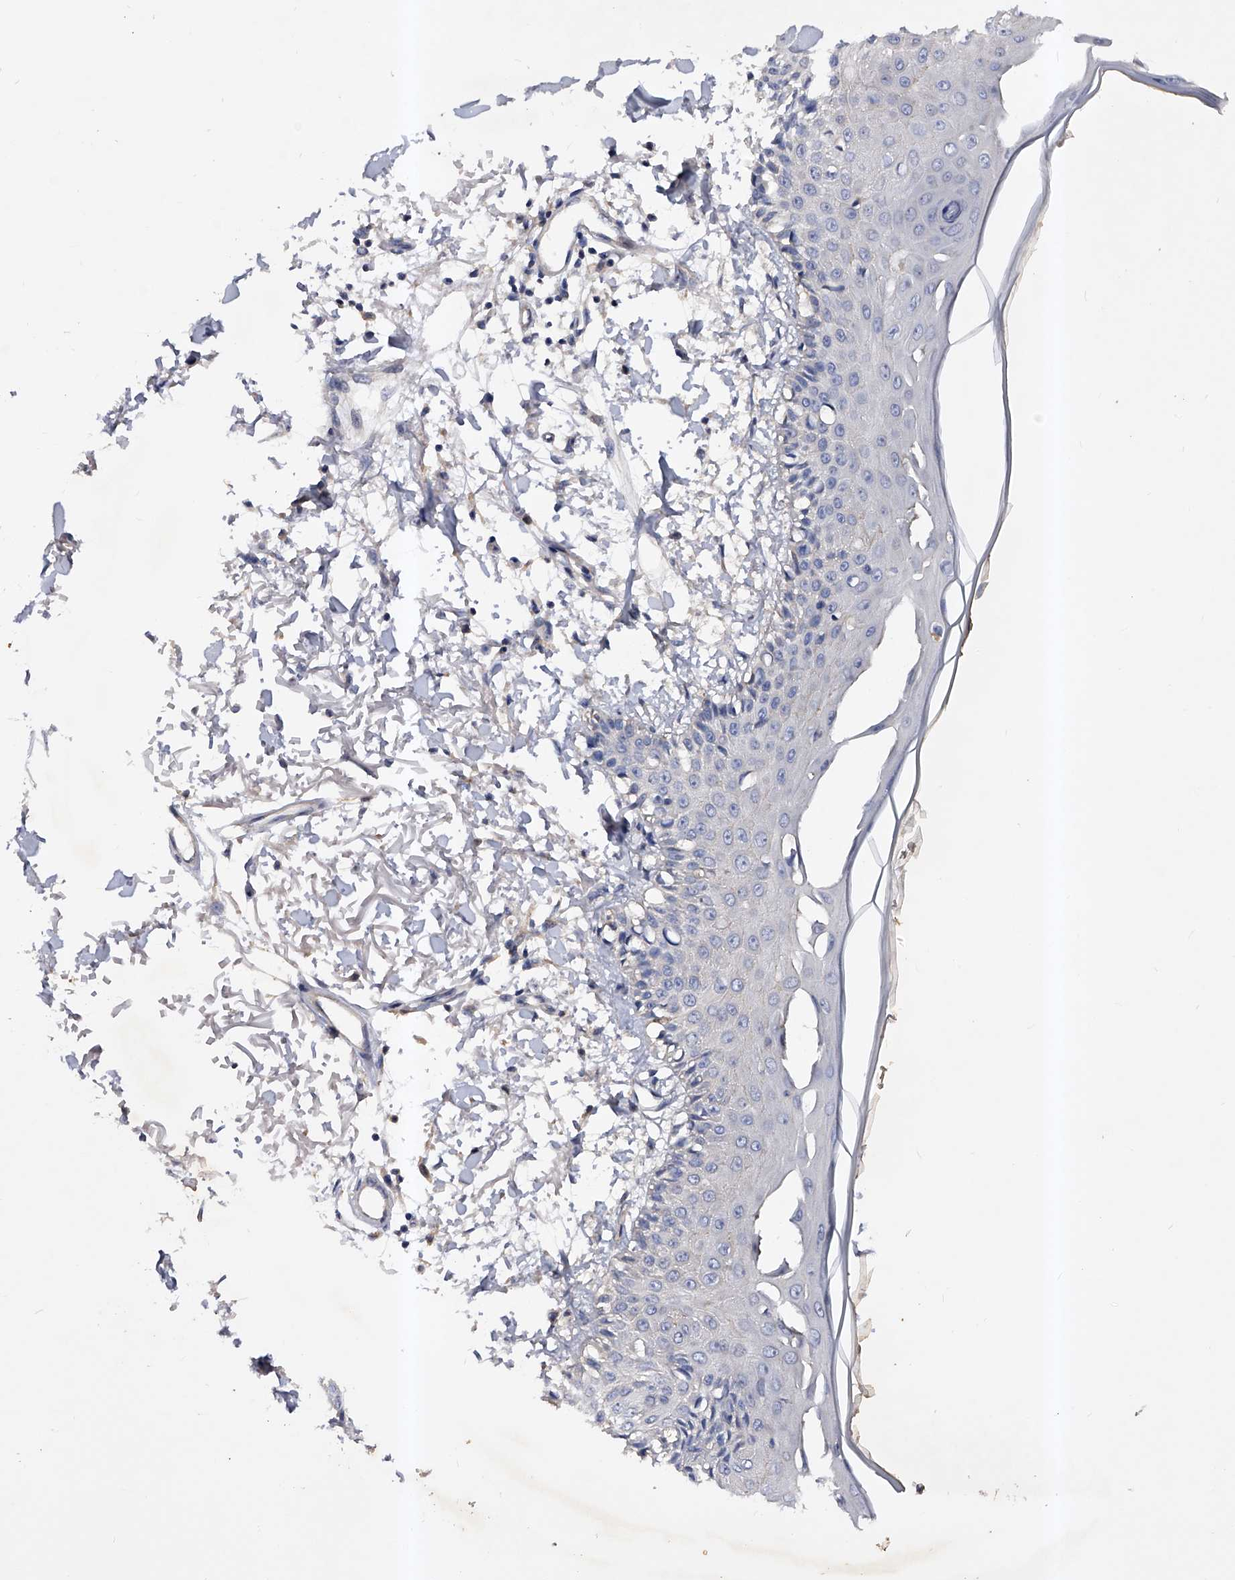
{"staining": {"intensity": "negative", "quantity": "none", "location": "none"}, "tissue": "skin", "cell_type": "Fibroblasts", "image_type": "normal", "snomed": [{"axis": "morphology", "description": "Normal tissue, NOS"}, {"axis": "morphology", "description": "Squamous cell carcinoma, NOS"}, {"axis": "topography", "description": "Skin"}, {"axis": "topography", "description": "Peripheral nerve tissue"}], "caption": "IHC histopathology image of normal skin: human skin stained with DAB displays no significant protein positivity in fibroblasts. (Stains: DAB immunohistochemistry with hematoxylin counter stain, Microscopy: brightfield microscopy at high magnification).", "gene": "ARL4C", "patient": {"sex": "male", "age": 83}}